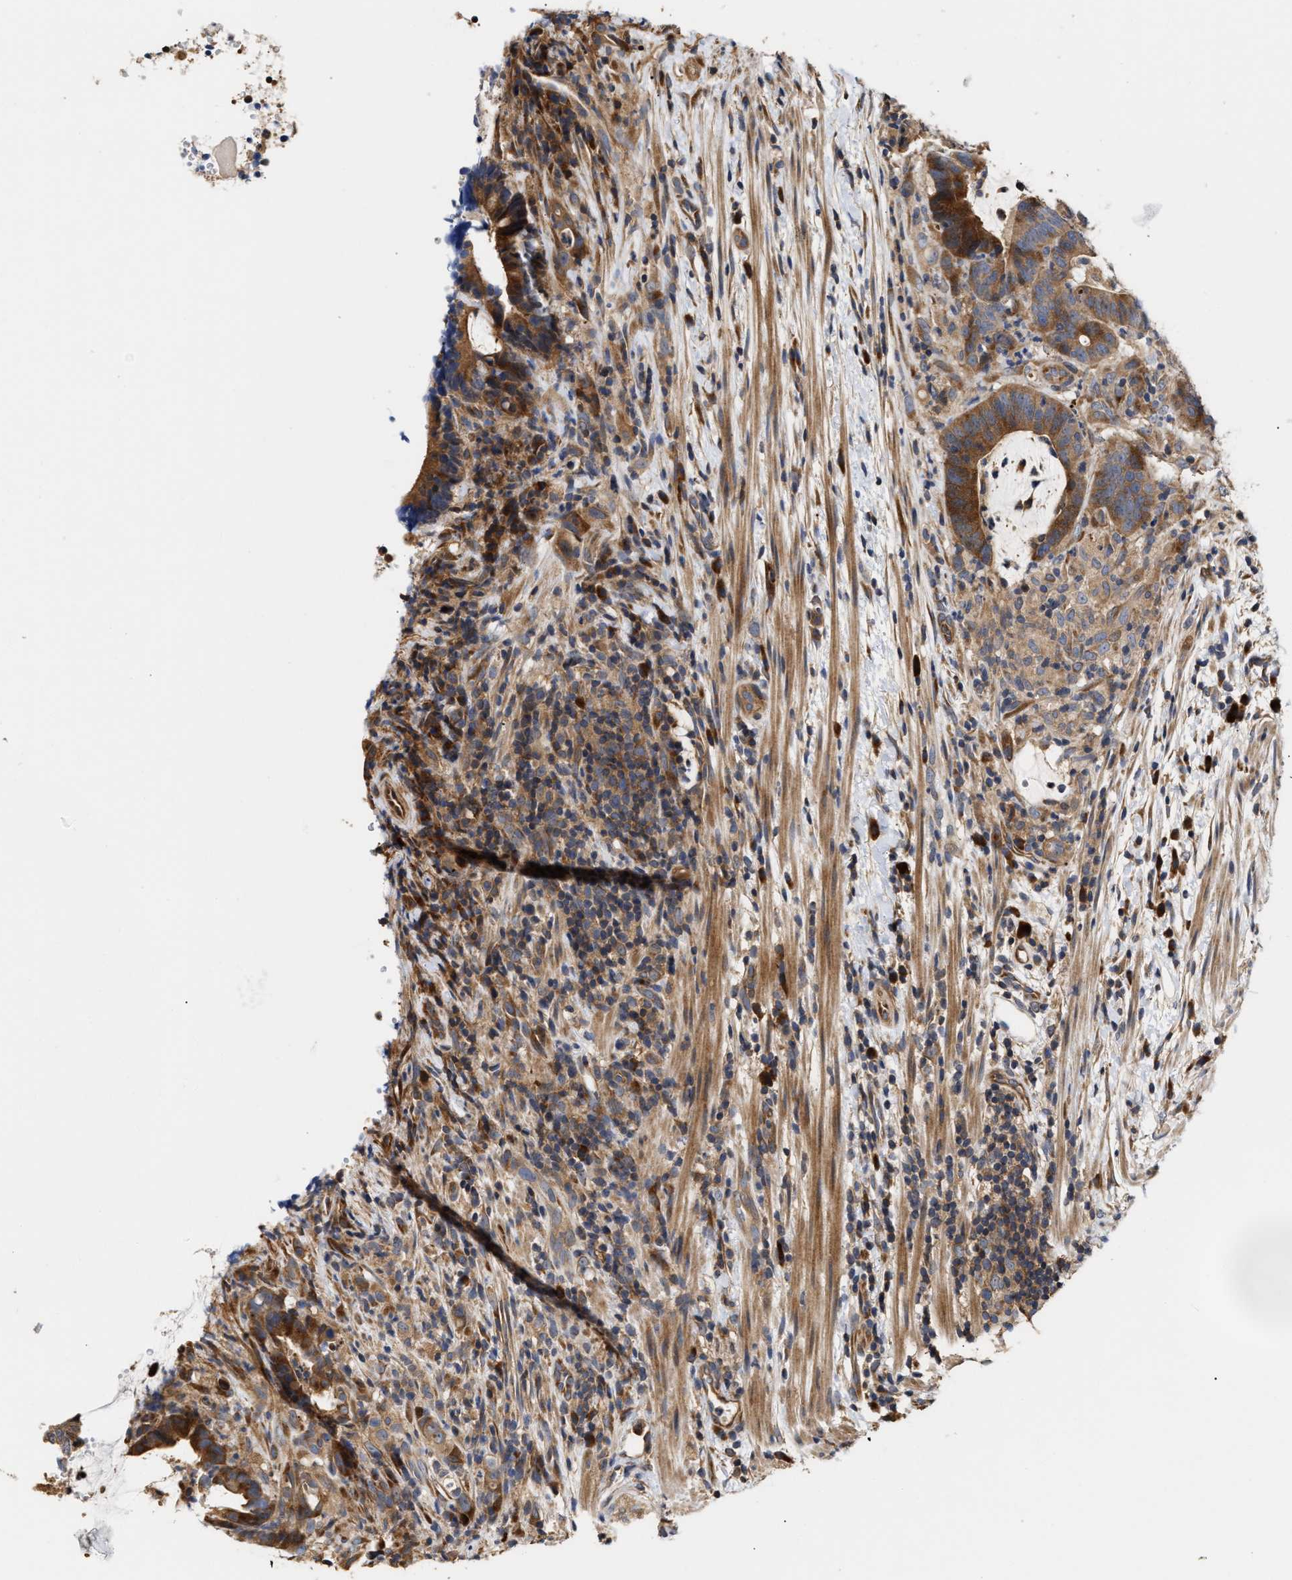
{"staining": {"intensity": "strong", "quantity": ">75%", "location": "cytoplasmic/membranous"}, "tissue": "colorectal cancer", "cell_type": "Tumor cells", "image_type": "cancer", "snomed": [{"axis": "morphology", "description": "Adenocarcinoma, NOS"}, {"axis": "topography", "description": "Colon"}], "caption": "Immunohistochemical staining of colorectal cancer (adenocarcinoma) displays high levels of strong cytoplasmic/membranous protein positivity in about >75% of tumor cells.", "gene": "CLIP2", "patient": {"sex": "female", "age": 66}}